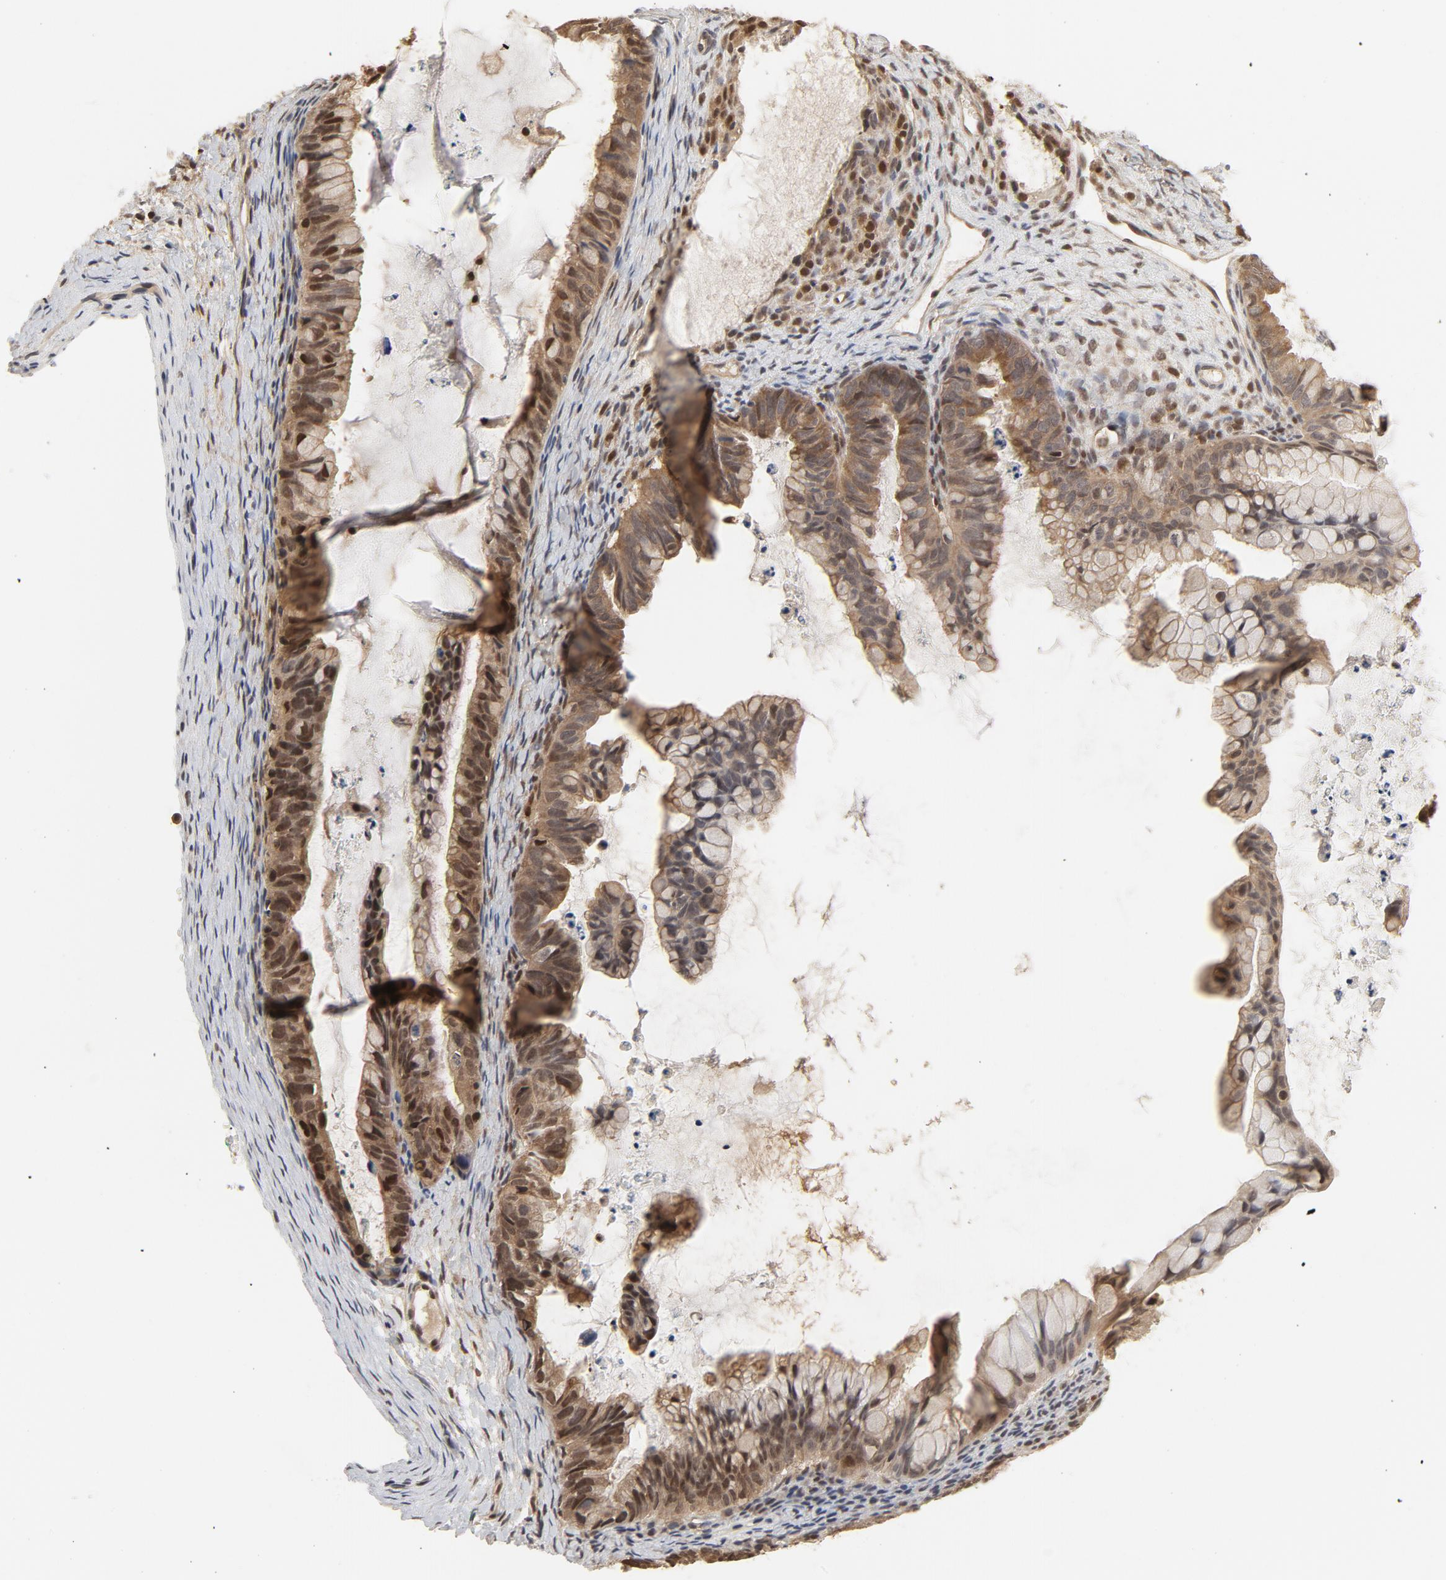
{"staining": {"intensity": "moderate", "quantity": "25%-75%", "location": "cytoplasmic/membranous,nuclear"}, "tissue": "ovarian cancer", "cell_type": "Tumor cells", "image_type": "cancer", "snomed": [{"axis": "morphology", "description": "Cystadenocarcinoma, mucinous, NOS"}, {"axis": "topography", "description": "Ovary"}], "caption": "Brown immunohistochemical staining in ovarian cancer reveals moderate cytoplasmic/membranous and nuclear expression in about 25%-75% of tumor cells.", "gene": "NEDD8", "patient": {"sex": "female", "age": 36}}